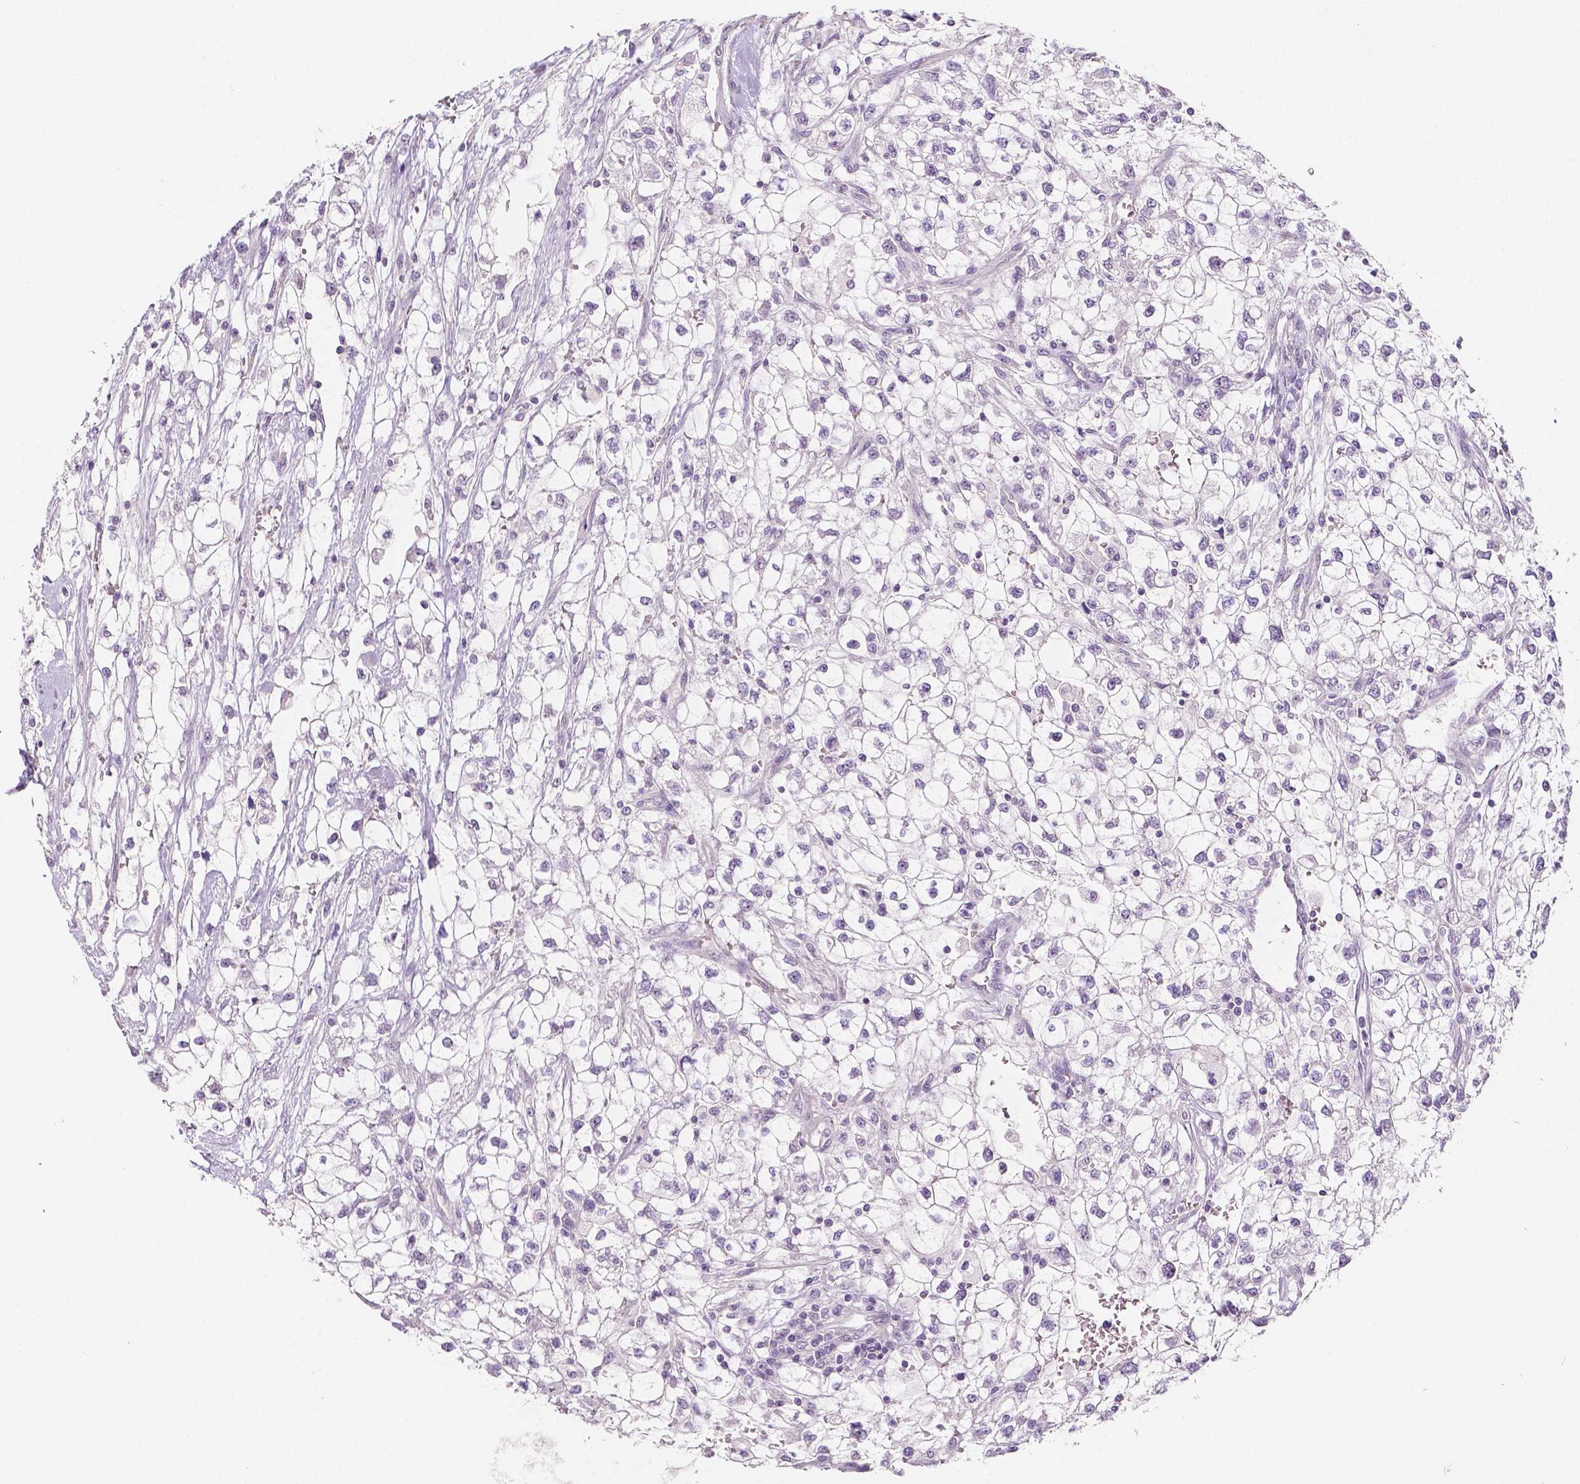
{"staining": {"intensity": "negative", "quantity": "none", "location": "none"}, "tissue": "renal cancer", "cell_type": "Tumor cells", "image_type": "cancer", "snomed": [{"axis": "morphology", "description": "Adenocarcinoma, NOS"}, {"axis": "topography", "description": "Kidney"}], "caption": "There is no significant positivity in tumor cells of adenocarcinoma (renal).", "gene": "C1orf167", "patient": {"sex": "male", "age": 59}}